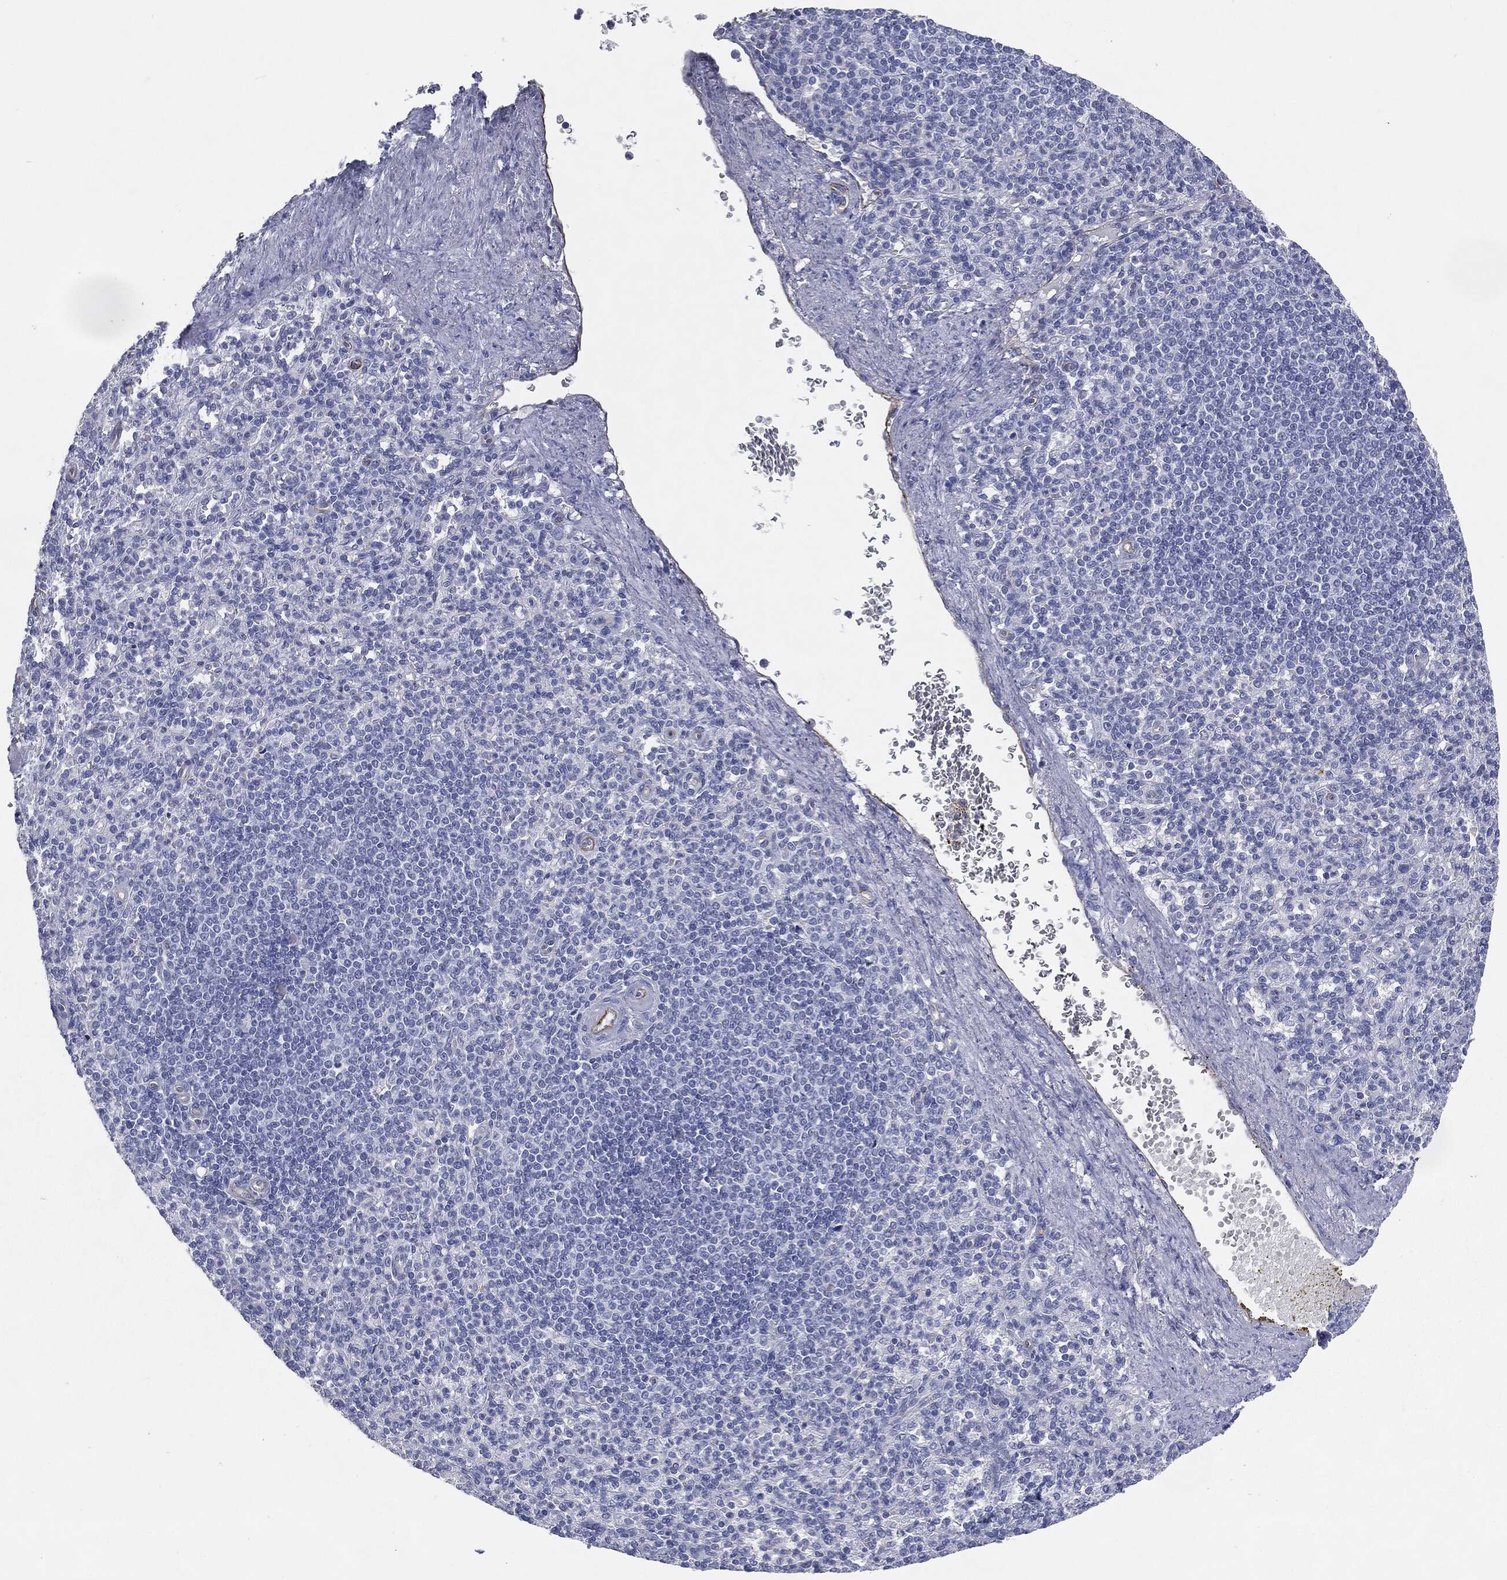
{"staining": {"intensity": "negative", "quantity": "none", "location": "none"}, "tissue": "spleen", "cell_type": "Cells in red pulp", "image_type": "normal", "snomed": [{"axis": "morphology", "description": "Normal tissue, NOS"}, {"axis": "topography", "description": "Spleen"}], "caption": "Immunohistochemistry (IHC) micrograph of unremarkable spleen: spleen stained with DAB exhibits no significant protein positivity in cells in red pulp.", "gene": "MUC5AC", "patient": {"sex": "female", "age": 74}}